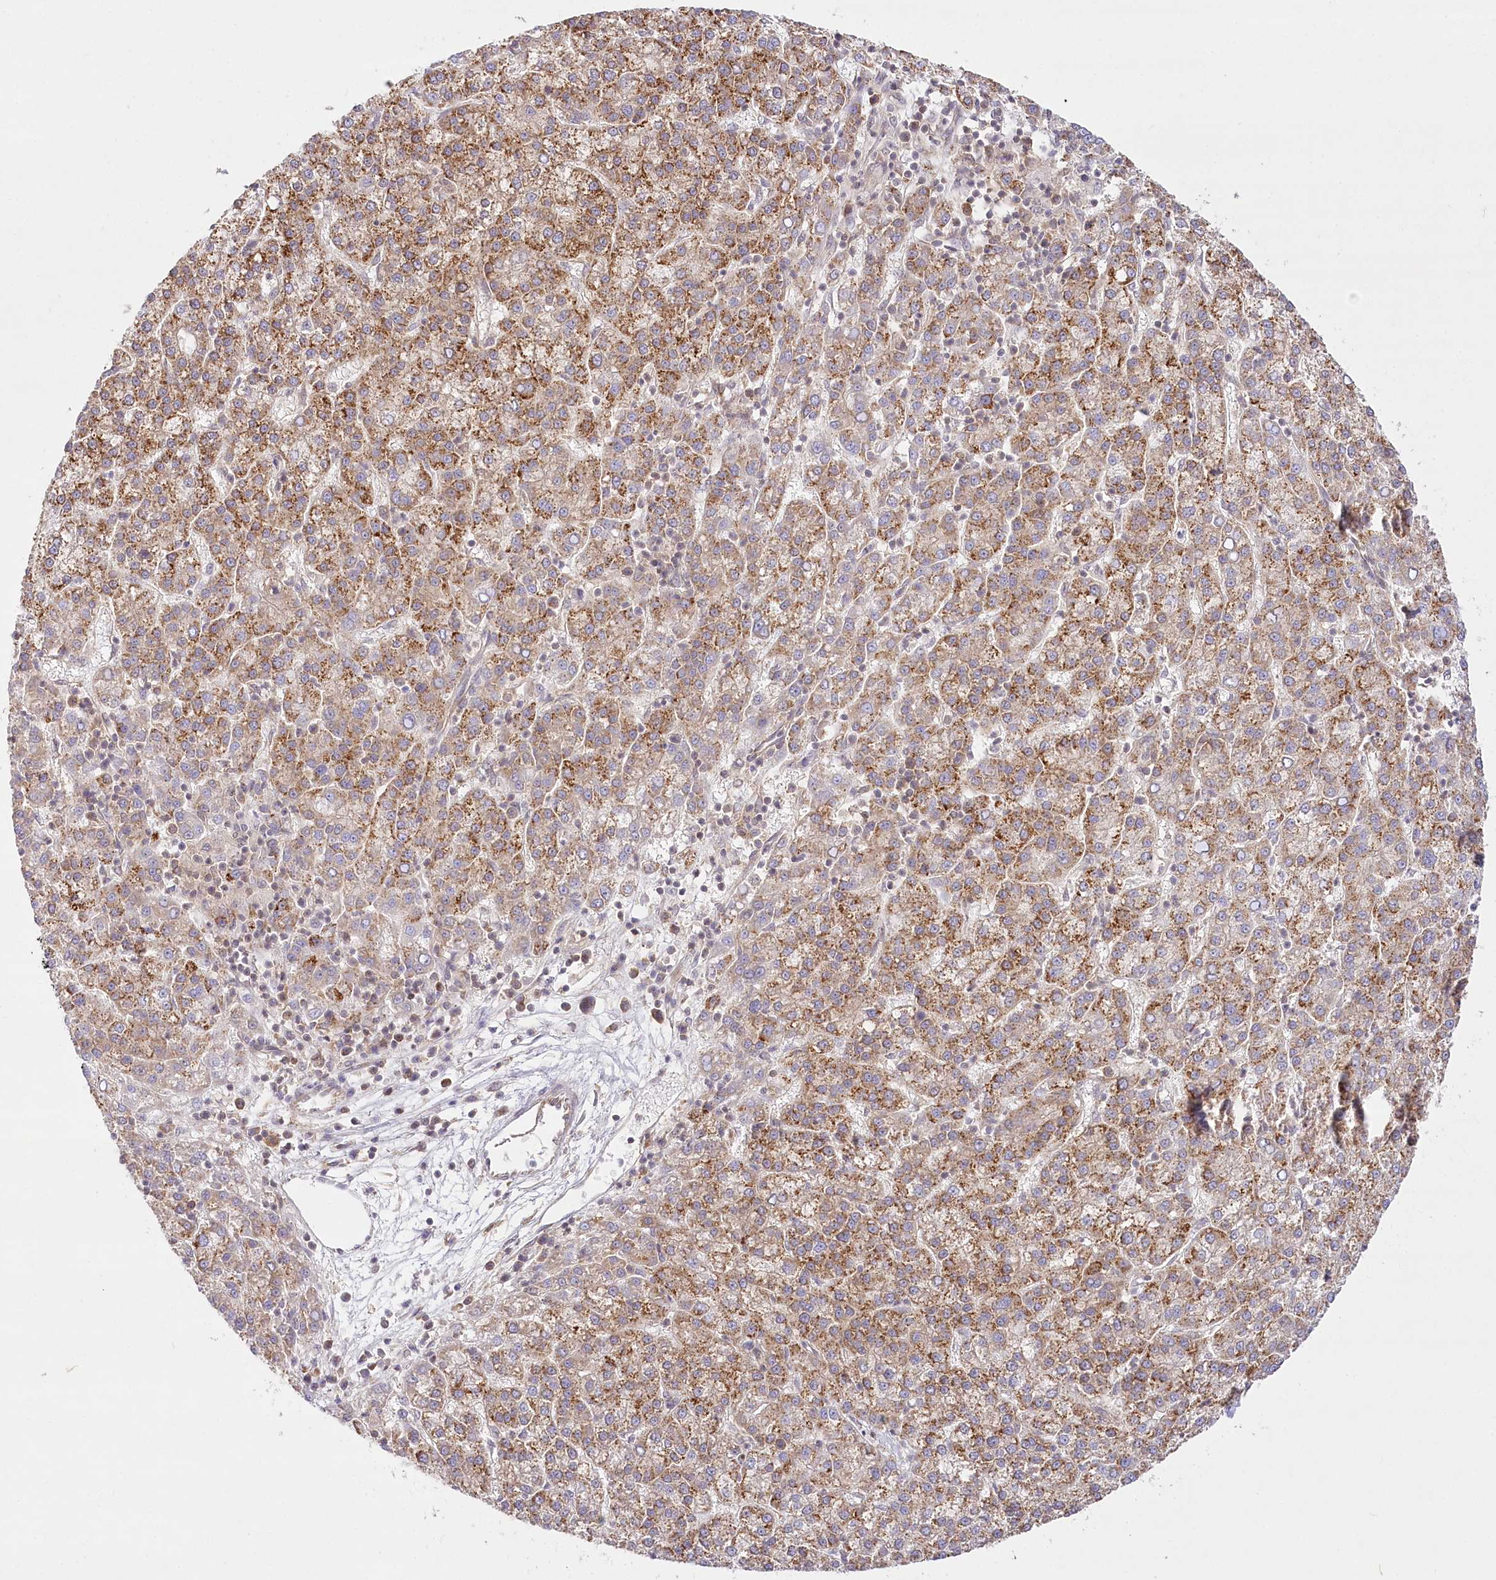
{"staining": {"intensity": "moderate", "quantity": ">75%", "location": "cytoplasmic/membranous"}, "tissue": "liver cancer", "cell_type": "Tumor cells", "image_type": "cancer", "snomed": [{"axis": "morphology", "description": "Carcinoma, Hepatocellular, NOS"}, {"axis": "topography", "description": "Liver"}], "caption": "Immunohistochemistry (IHC) image of human liver cancer stained for a protein (brown), which shows medium levels of moderate cytoplasmic/membranous positivity in about >75% of tumor cells.", "gene": "INPP4B", "patient": {"sex": "female", "age": 58}}